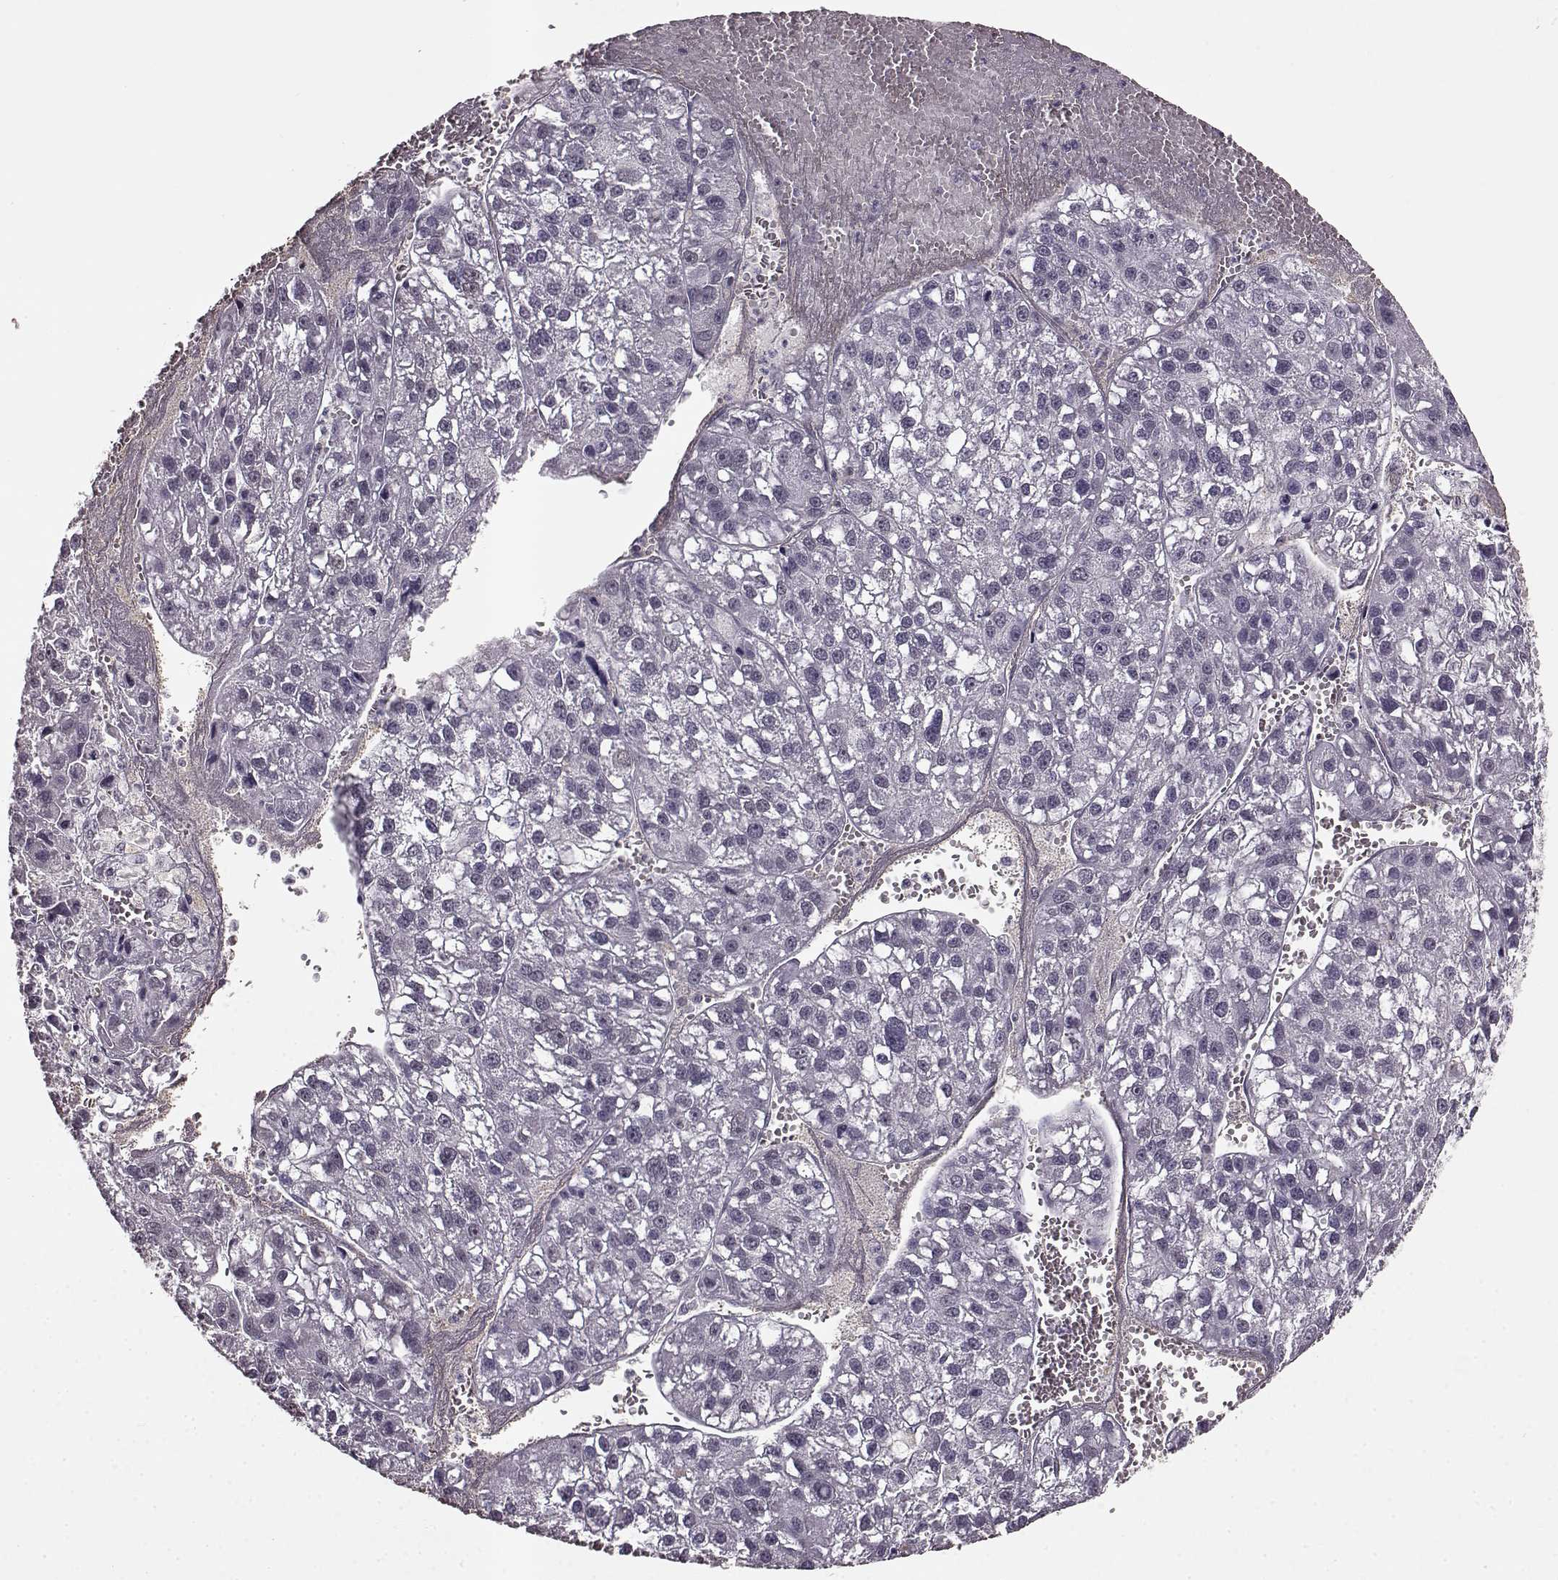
{"staining": {"intensity": "negative", "quantity": "none", "location": "none"}, "tissue": "liver cancer", "cell_type": "Tumor cells", "image_type": "cancer", "snomed": [{"axis": "morphology", "description": "Carcinoma, Hepatocellular, NOS"}, {"axis": "topography", "description": "Liver"}], "caption": "Liver cancer (hepatocellular carcinoma) was stained to show a protein in brown. There is no significant expression in tumor cells. Nuclei are stained in blue.", "gene": "RP1L1", "patient": {"sex": "female", "age": 70}}